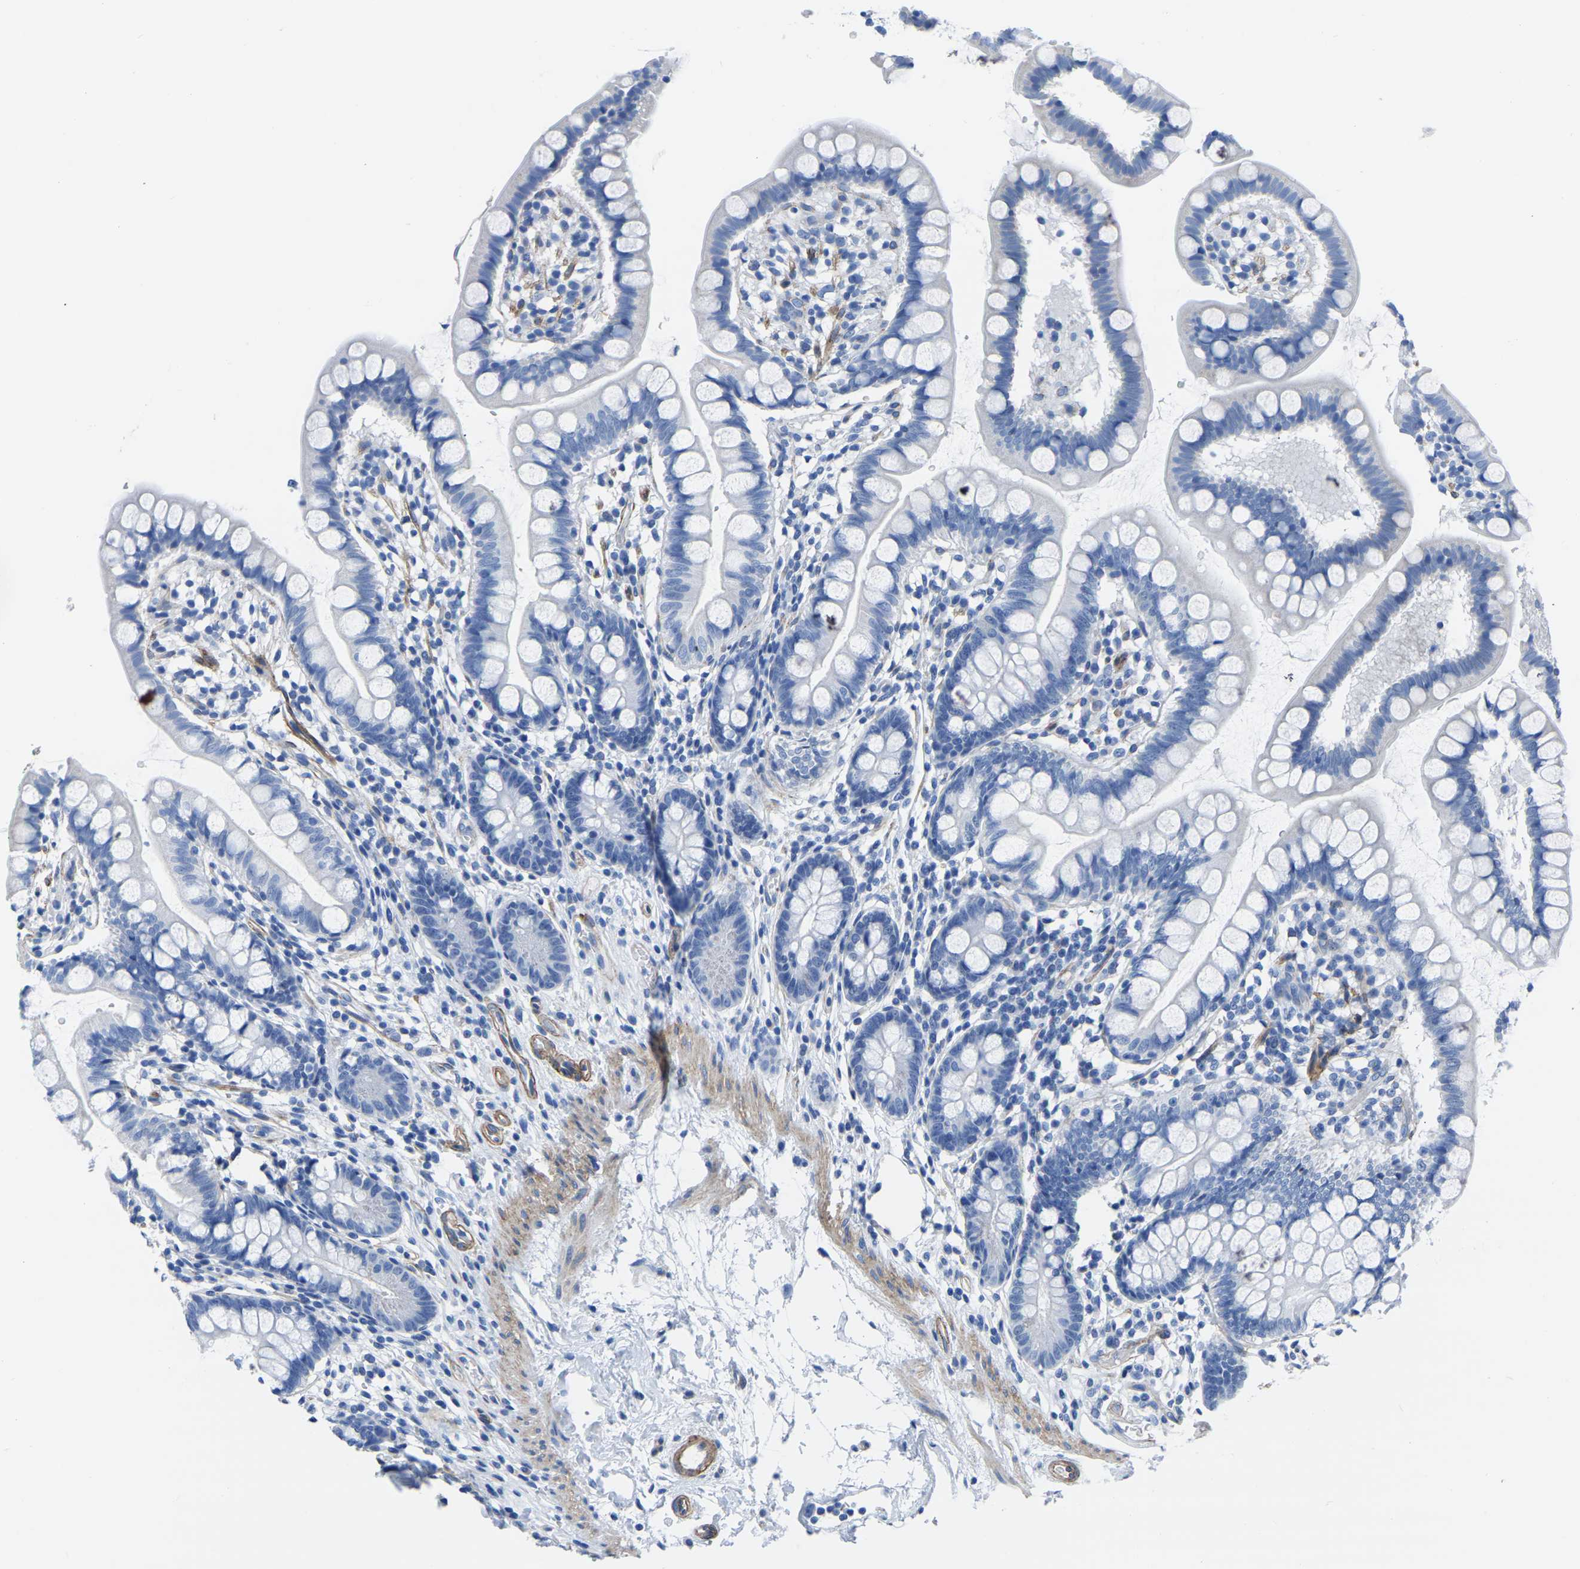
{"staining": {"intensity": "negative", "quantity": "none", "location": "none"}, "tissue": "small intestine", "cell_type": "Glandular cells", "image_type": "normal", "snomed": [{"axis": "morphology", "description": "Normal tissue, NOS"}, {"axis": "topography", "description": "Small intestine"}], "caption": "The histopathology image demonstrates no staining of glandular cells in normal small intestine.", "gene": "SLC45A3", "patient": {"sex": "female", "age": 84}}